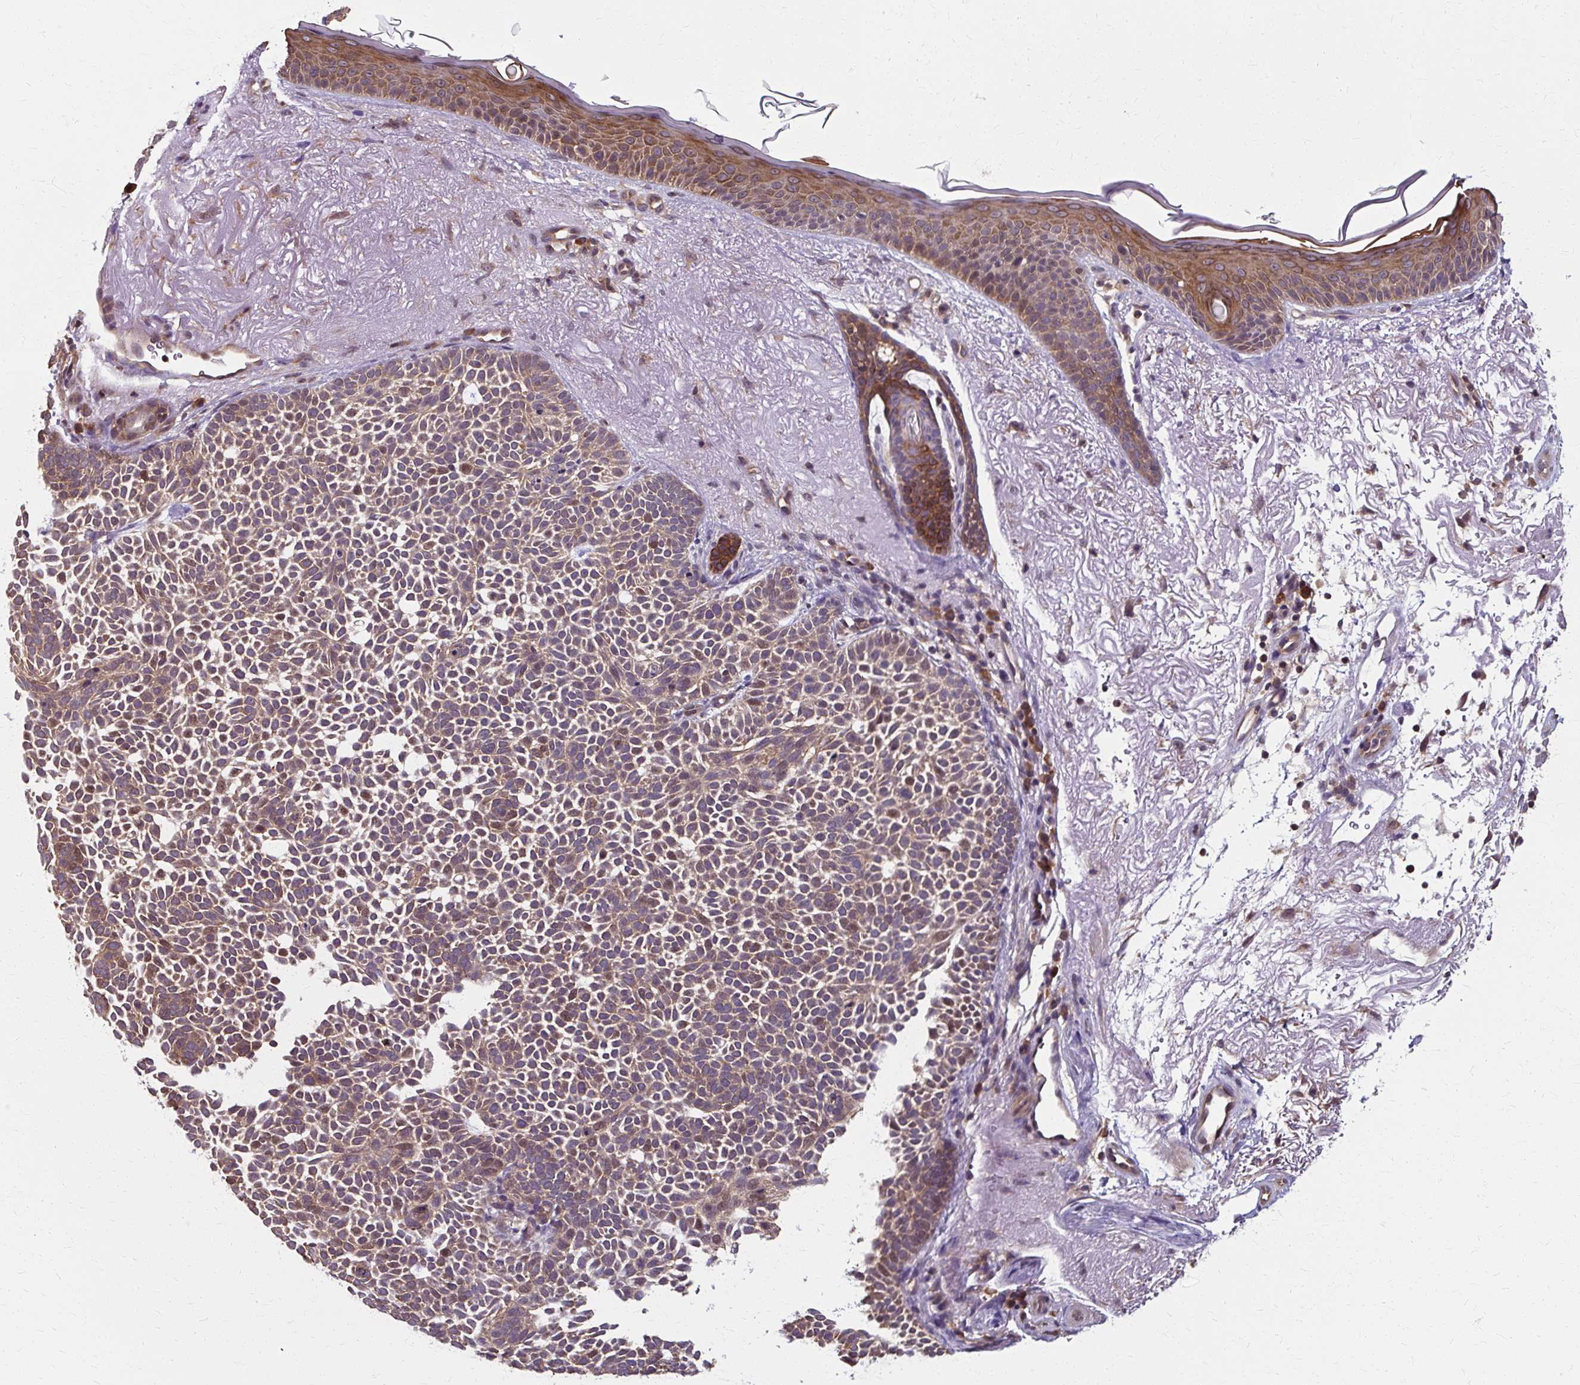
{"staining": {"intensity": "moderate", "quantity": ">75%", "location": "cytoplasmic/membranous,nuclear"}, "tissue": "skin cancer", "cell_type": "Tumor cells", "image_type": "cancer", "snomed": [{"axis": "morphology", "description": "Basal cell carcinoma"}, {"axis": "topography", "description": "Skin"}], "caption": "Skin cancer (basal cell carcinoma) stained with a brown dye shows moderate cytoplasmic/membranous and nuclear positive positivity in about >75% of tumor cells.", "gene": "ZNF555", "patient": {"sex": "female", "age": 77}}